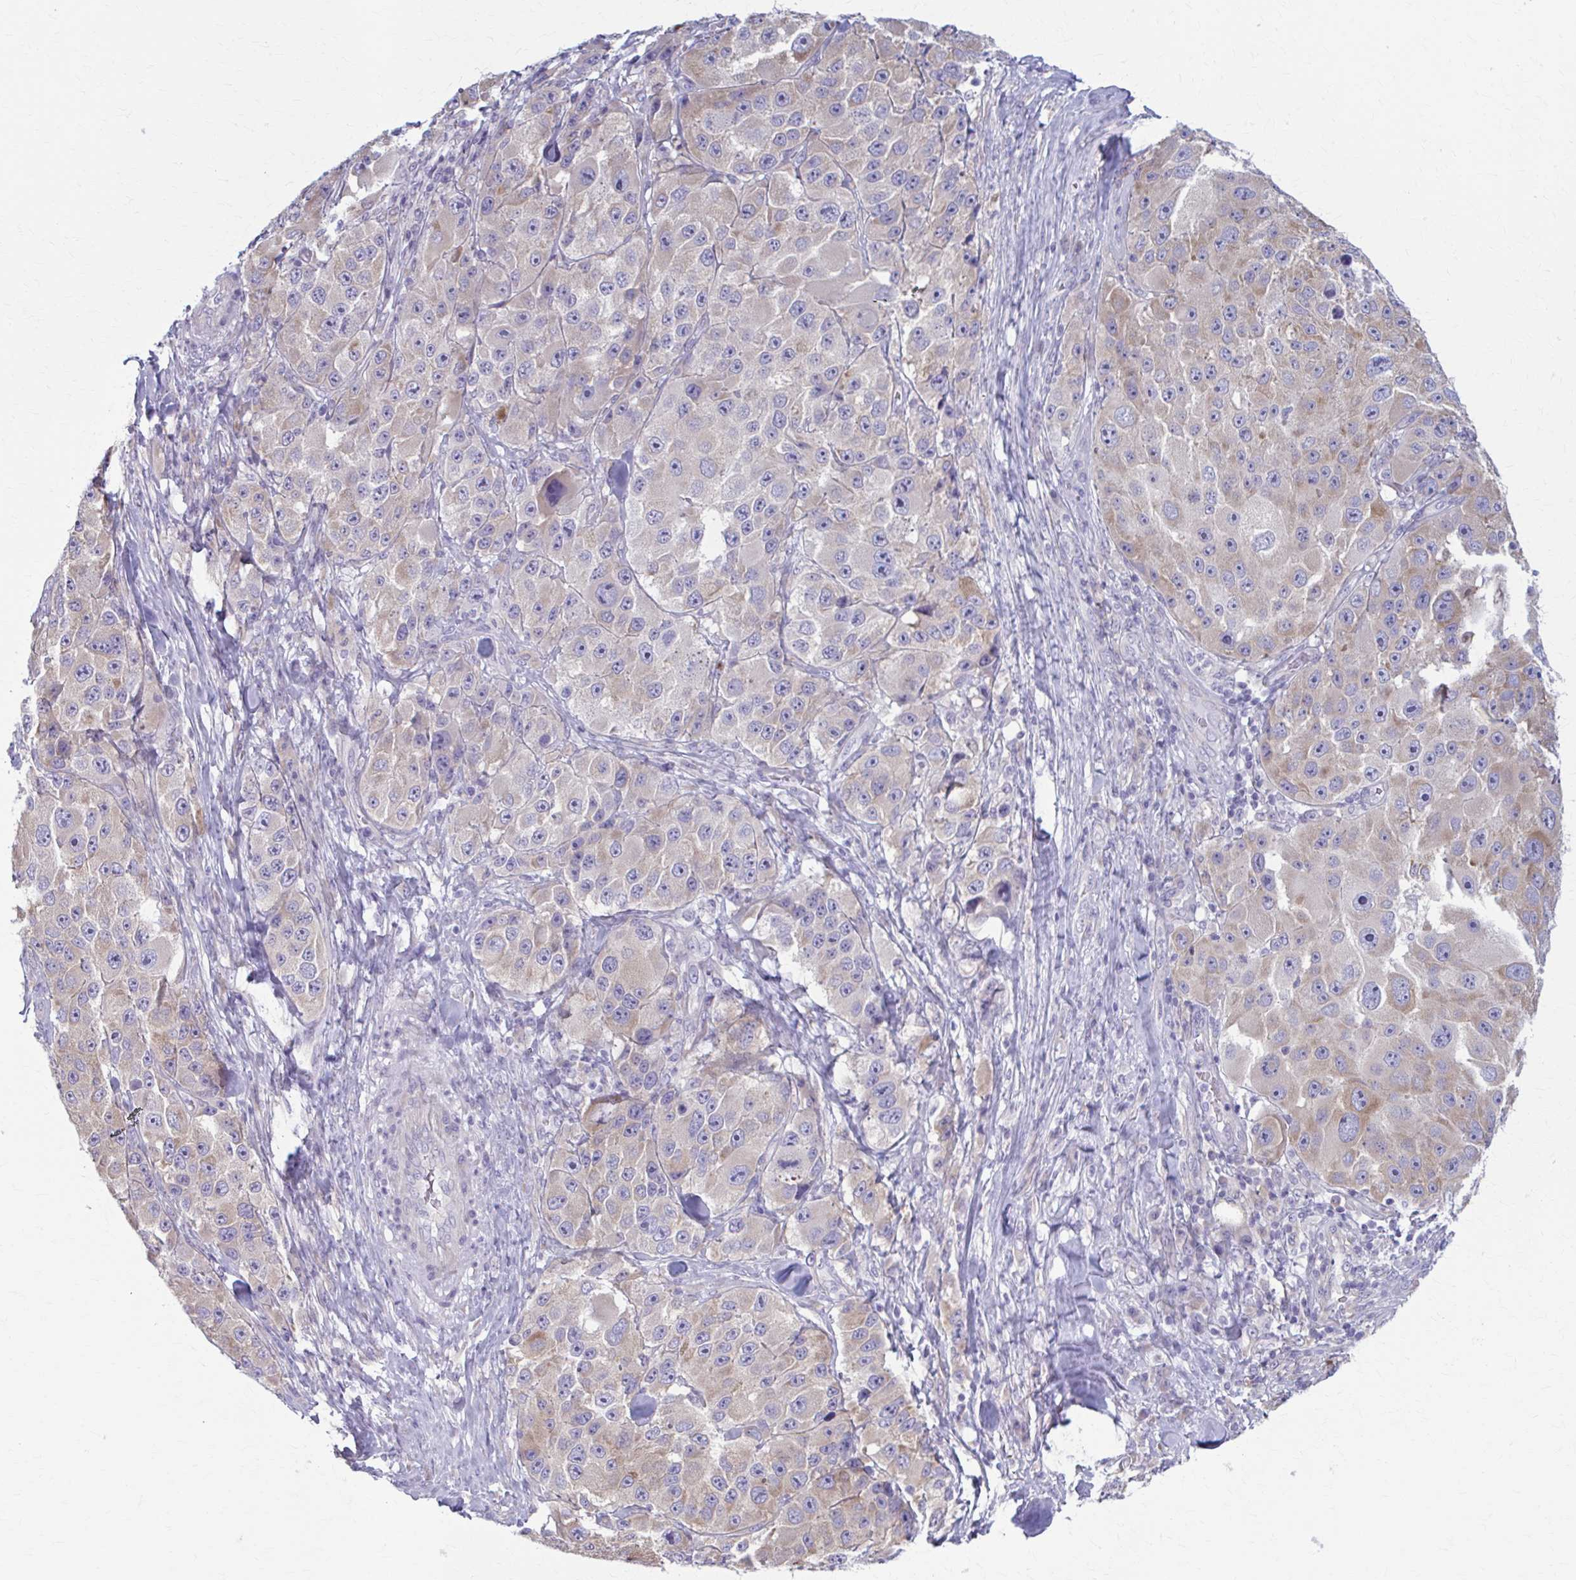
{"staining": {"intensity": "weak", "quantity": "25%-75%", "location": "cytoplasmic/membranous"}, "tissue": "melanoma", "cell_type": "Tumor cells", "image_type": "cancer", "snomed": [{"axis": "morphology", "description": "Malignant melanoma, Metastatic site"}, {"axis": "topography", "description": "Lymph node"}], "caption": "The histopathology image shows staining of melanoma, revealing weak cytoplasmic/membranous protein expression (brown color) within tumor cells. The staining was performed using DAB (3,3'-diaminobenzidine) to visualize the protein expression in brown, while the nuclei were stained in blue with hematoxylin (Magnification: 20x).", "gene": "PRKRA", "patient": {"sex": "male", "age": 62}}